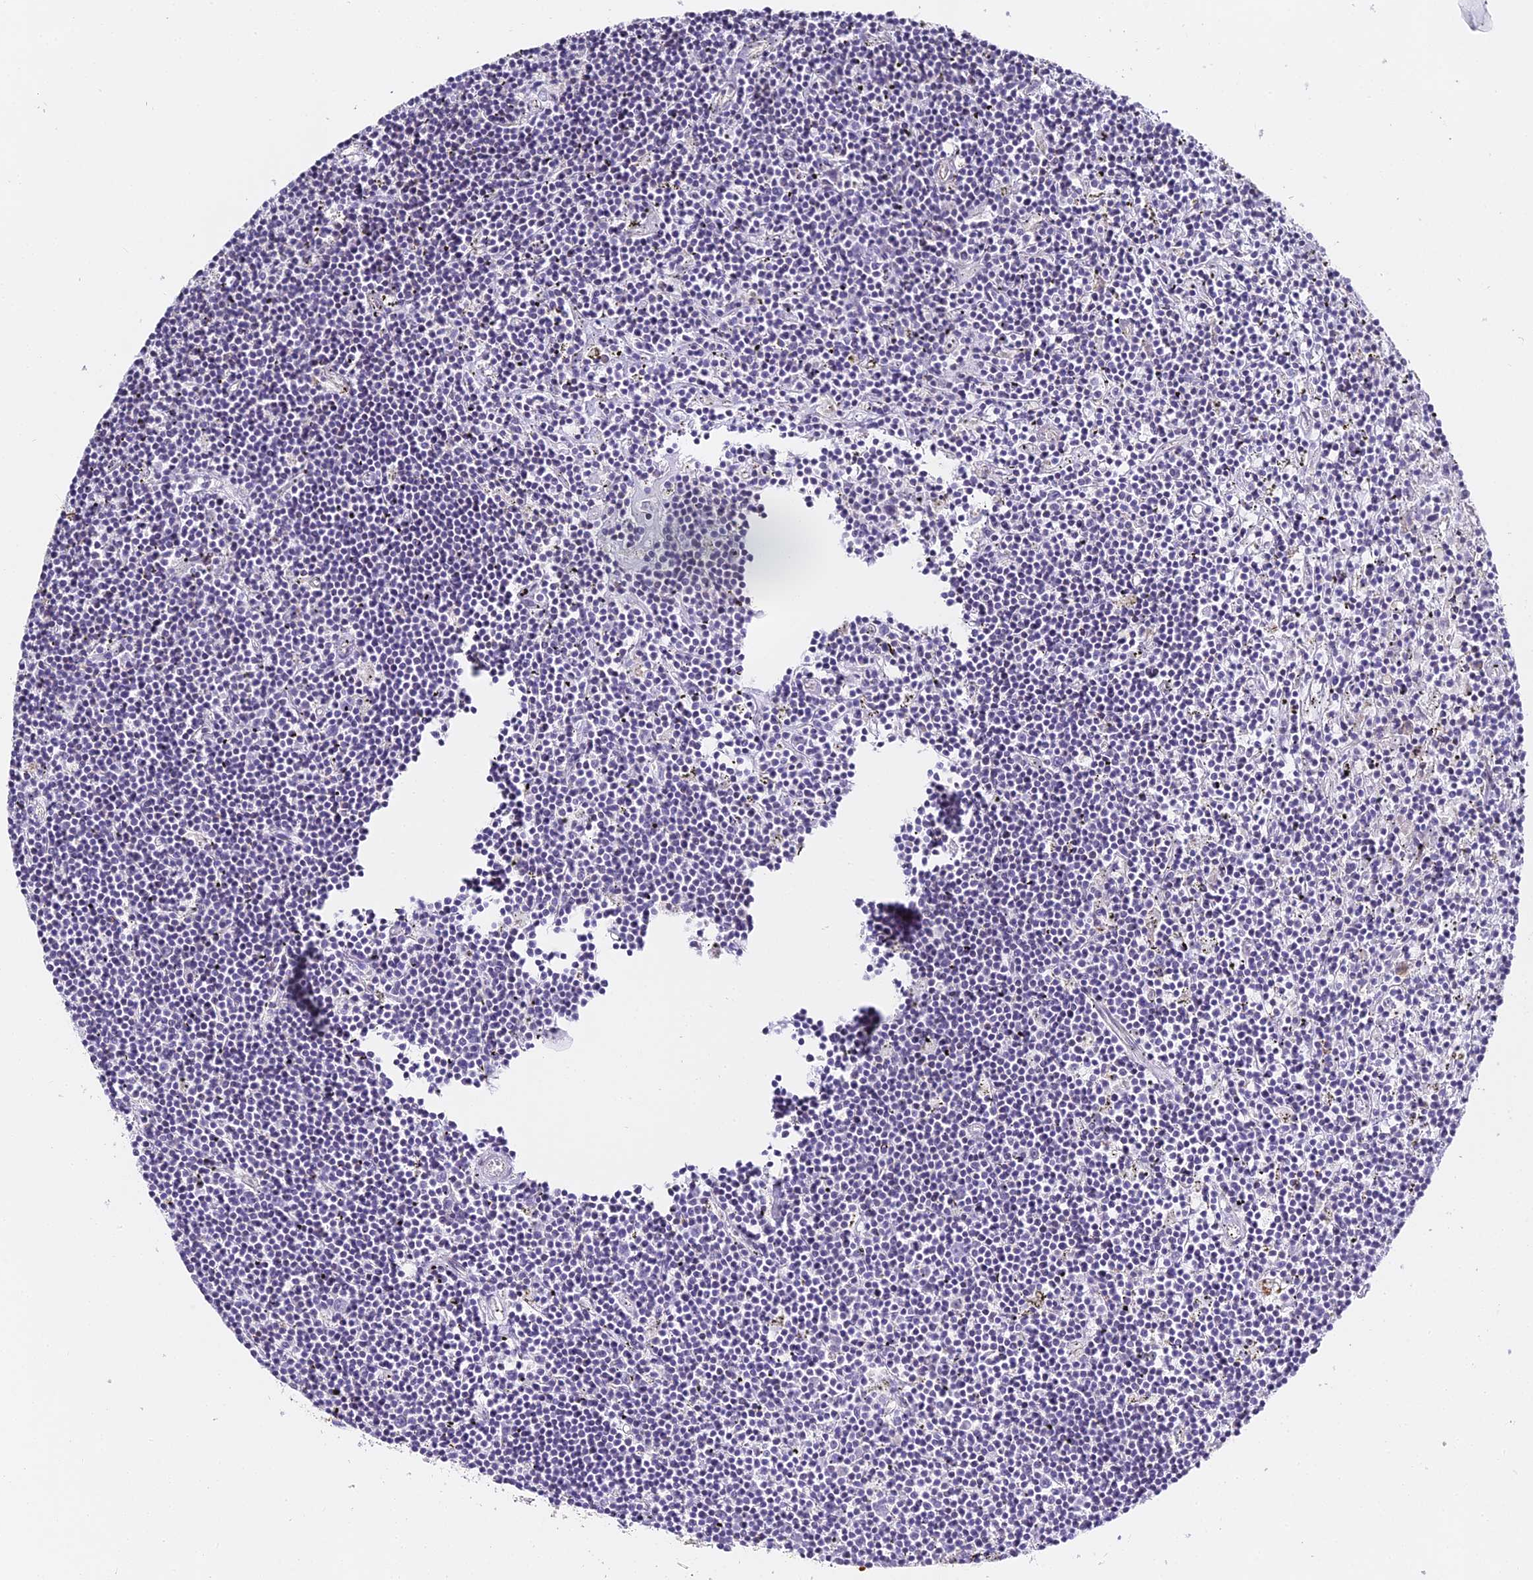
{"staining": {"intensity": "negative", "quantity": "none", "location": "none"}, "tissue": "lymphoma", "cell_type": "Tumor cells", "image_type": "cancer", "snomed": [{"axis": "morphology", "description": "Malignant lymphoma, non-Hodgkin's type, Low grade"}, {"axis": "topography", "description": "Spleen"}], "caption": "Photomicrograph shows no protein staining in tumor cells of malignant lymphoma, non-Hodgkin's type (low-grade) tissue.", "gene": "SERP1", "patient": {"sex": "male", "age": 76}}